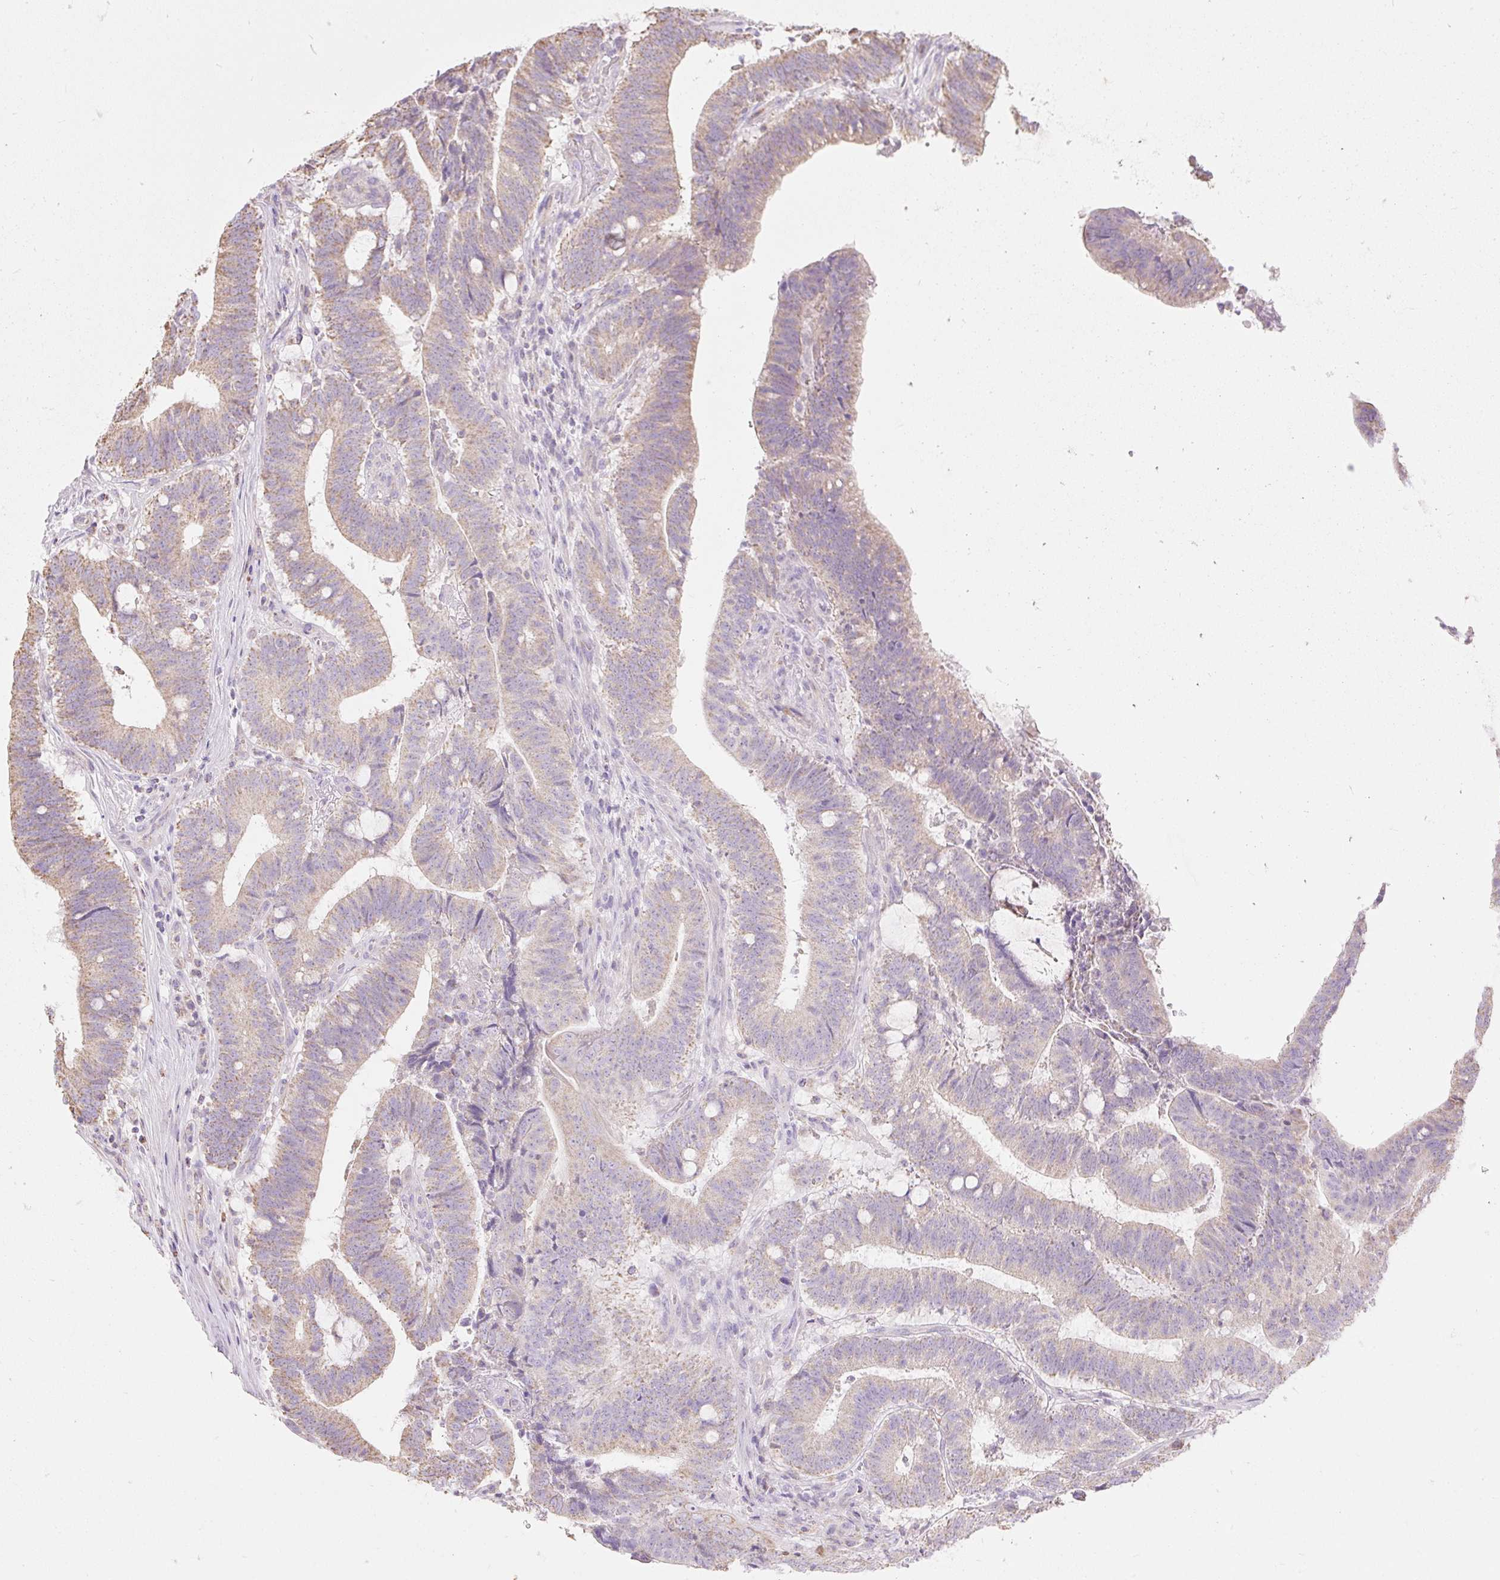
{"staining": {"intensity": "weak", "quantity": ">75%", "location": "cytoplasmic/membranous"}, "tissue": "colorectal cancer", "cell_type": "Tumor cells", "image_type": "cancer", "snomed": [{"axis": "morphology", "description": "Adenocarcinoma, NOS"}, {"axis": "topography", "description": "Colon"}], "caption": "Colorectal adenocarcinoma stained for a protein (brown) reveals weak cytoplasmic/membranous positive expression in about >75% of tumor cells.", "gene": "DHX35", "patient": {"sex": "female", "age": 43}}